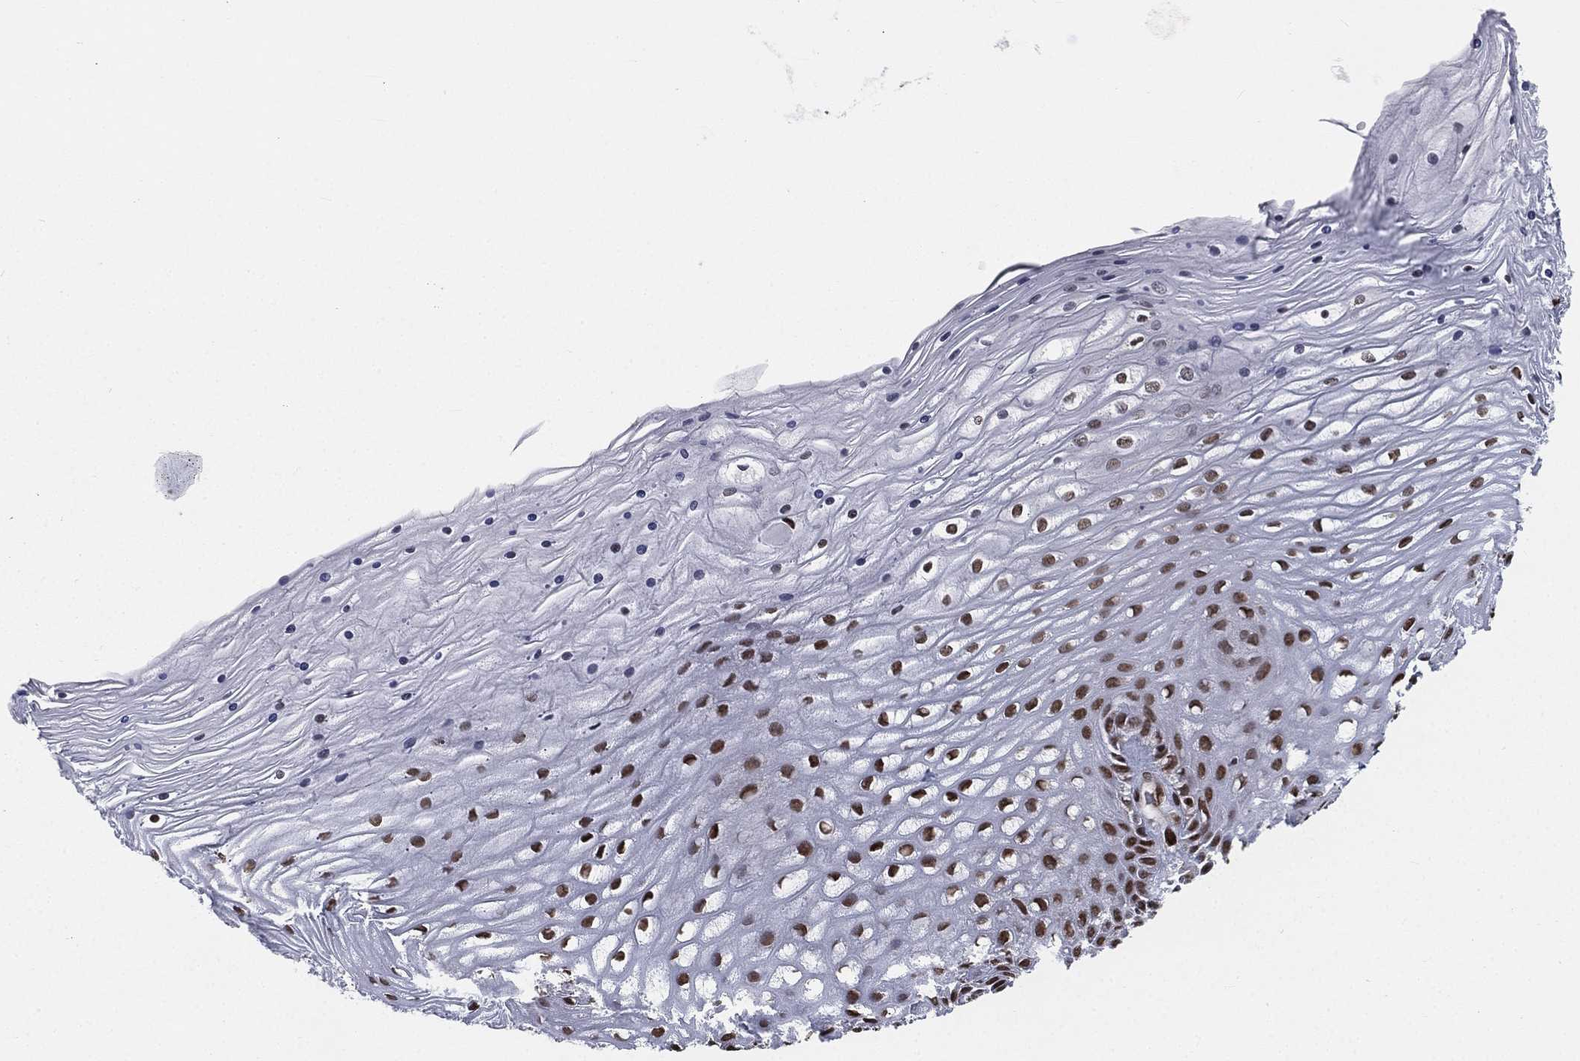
{"staining": {"intensity": "moderate", "quantity": ">75%", "location": "nuclear"}, "tissue": "cervix", "cell_type": "Glandular cells", "image_type": "normal", "snomed": [{"axis": "morphology", "description": "Normal tissue, NOS"}, {"axis": "topography", "description": "Cervix"}], "caption": "An immunohistochemistry (IHC) histopathology image of unremarkable tissue is shown. Protein staining in brown labels moderate nuclear positivity in cervix within glandular cells.", "gene": "FUBP3", "patient": {"sex": "female", "age": 35}}